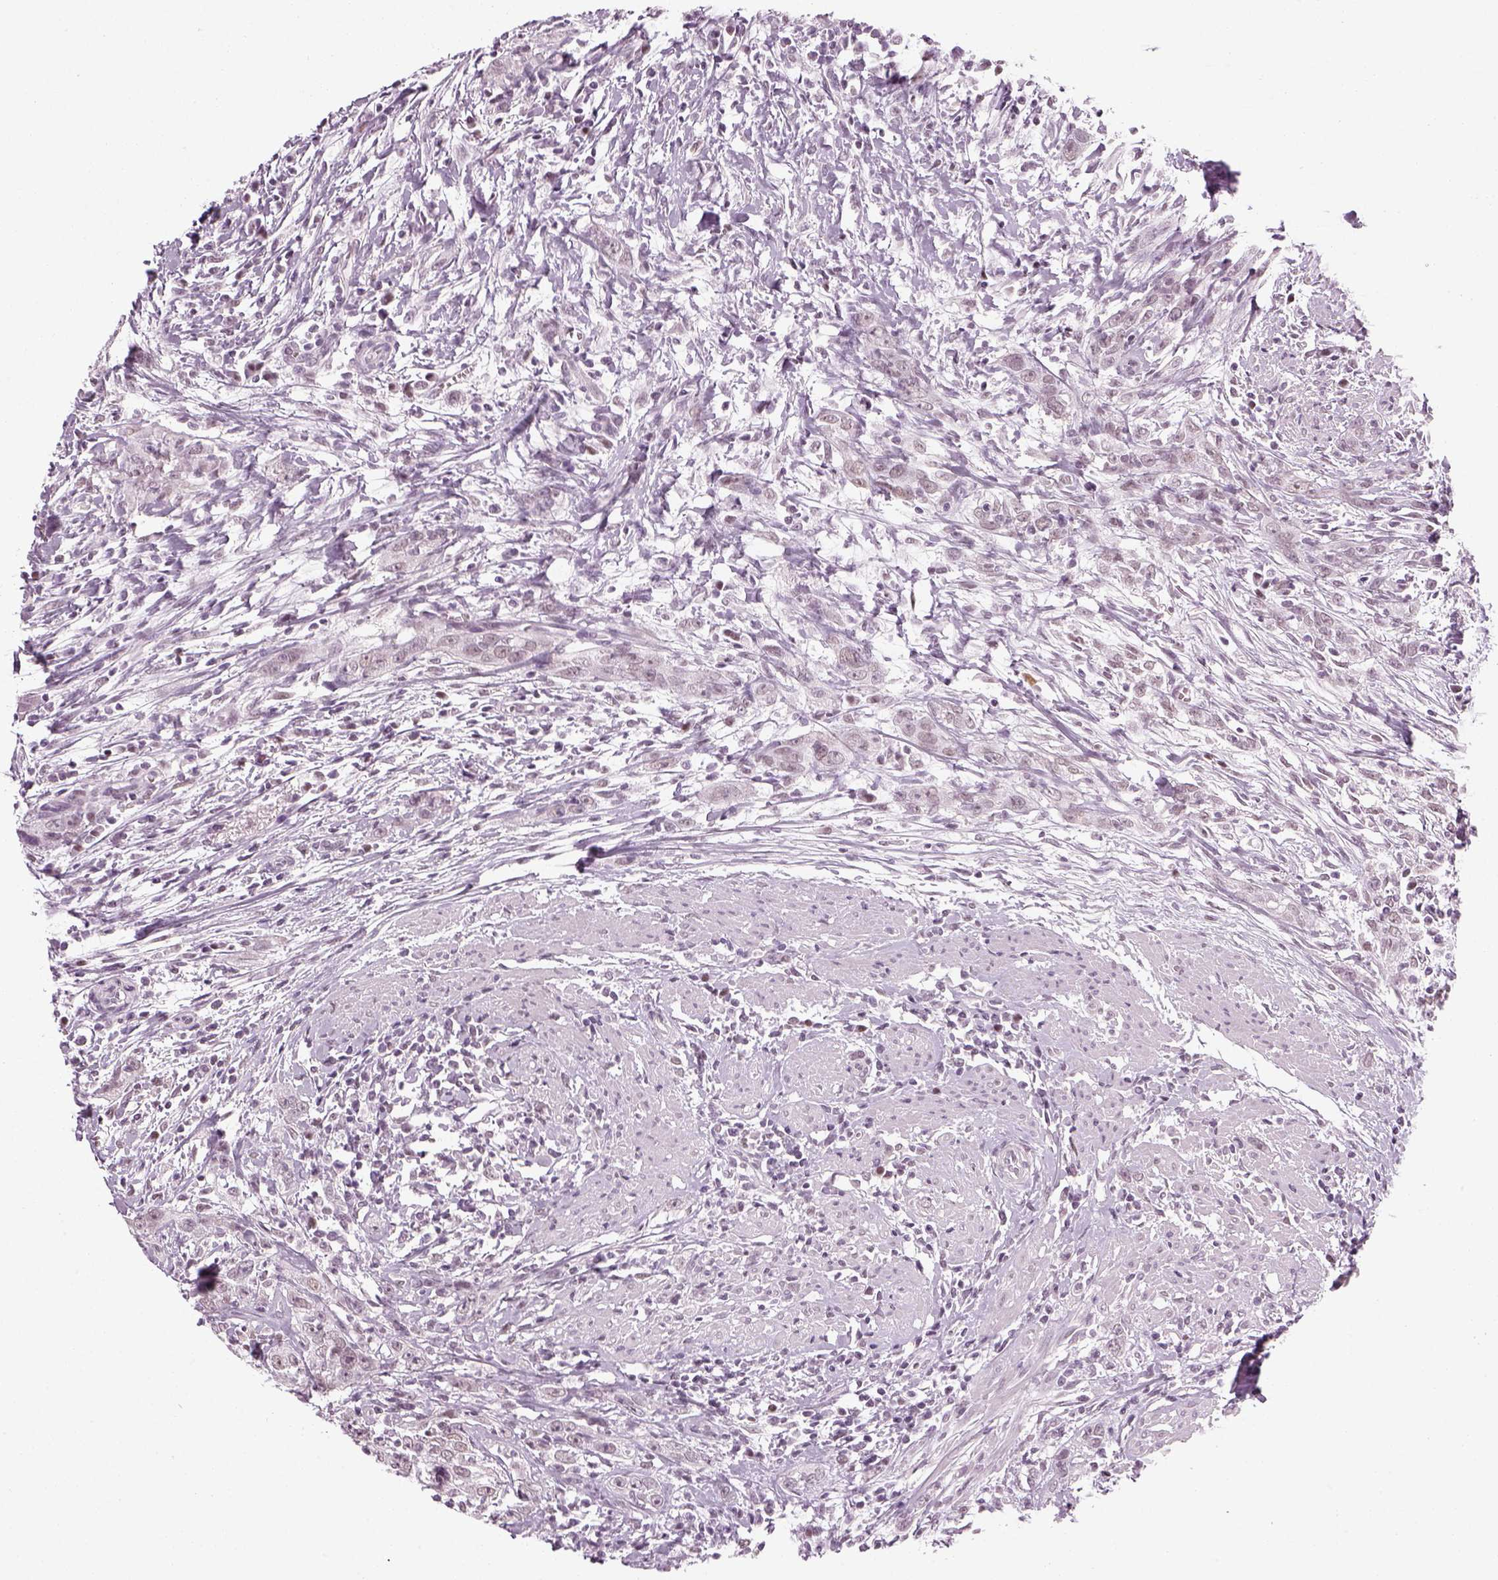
{"staining": {"intensity": "negative", "quantity": "none", "location": "none"}, "tissue": "urothelial cancer", "cell_type": "Tumor cells", "image_type": "cancer", "snomed": [{"axis": "morphology", "description": "Urothelial carcinoma, High grade"}, {"axis": "topography", "description": "Urinary bladder"}], "caption": "Immunohistochemistry (IHC) of high-grade urothelial carcinoma displays no expression in tumor cells.", "gene": "KCNG2", "patient": {"sex": "male", "age": 83}}